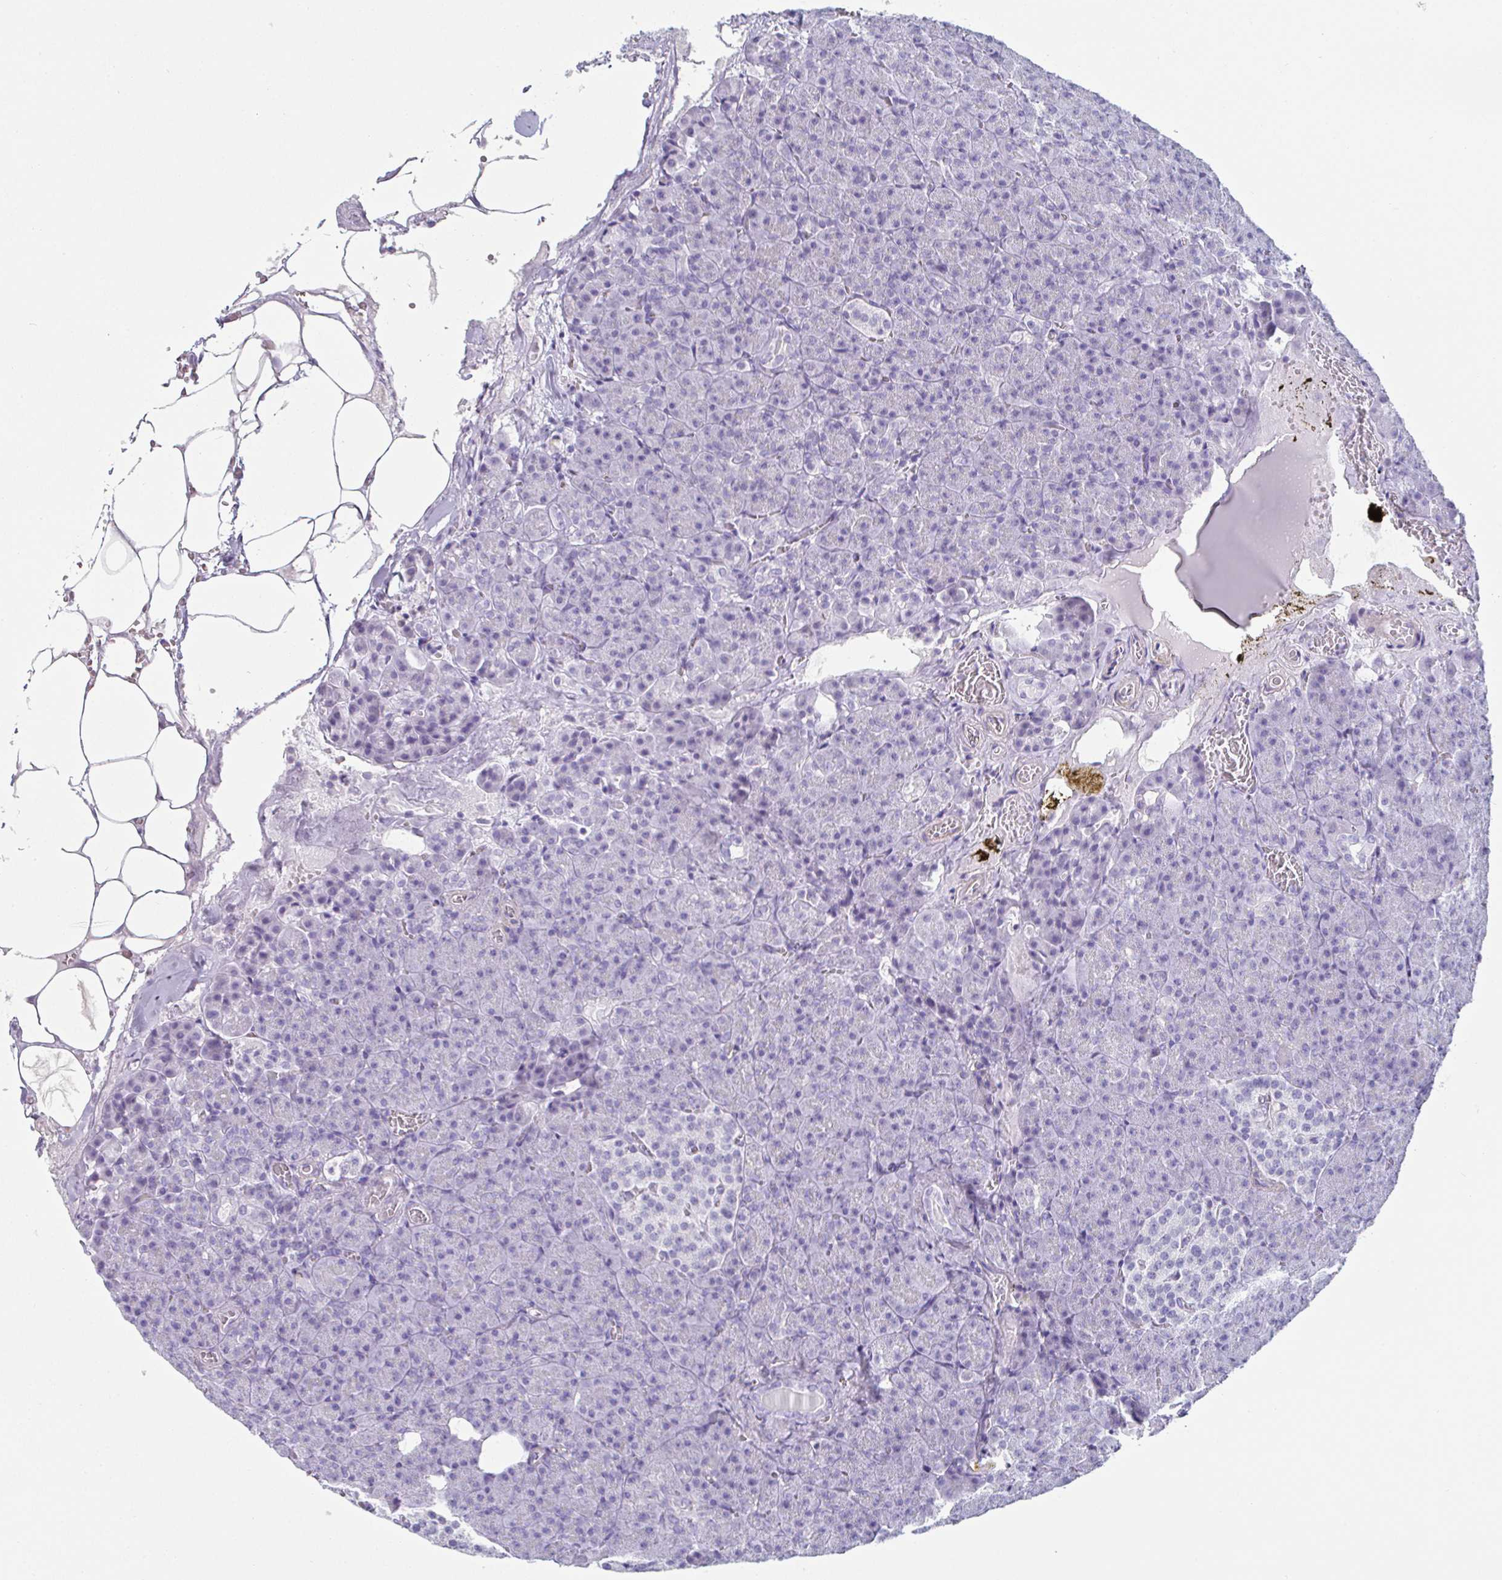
{"staining": {"intensity": "negative", "quantity": "none", "location": "none"}, "tissue": "pancreas", "cell_type": "Exocrine glandular cells", "image_type": "normal", "snomed": [{"axis": "morphology", "description": "Normal tissue, NOS"}, {"axis": "topography", "description": "Pancreas"}], "caption": "This is an immunohistochemistry (IHC) photomicrograph of unremarkable pancreas. There is no positivity in exocrine glandular cells.", "gene": "CREG2", "patient": {"sex": "female", "age": 74}}